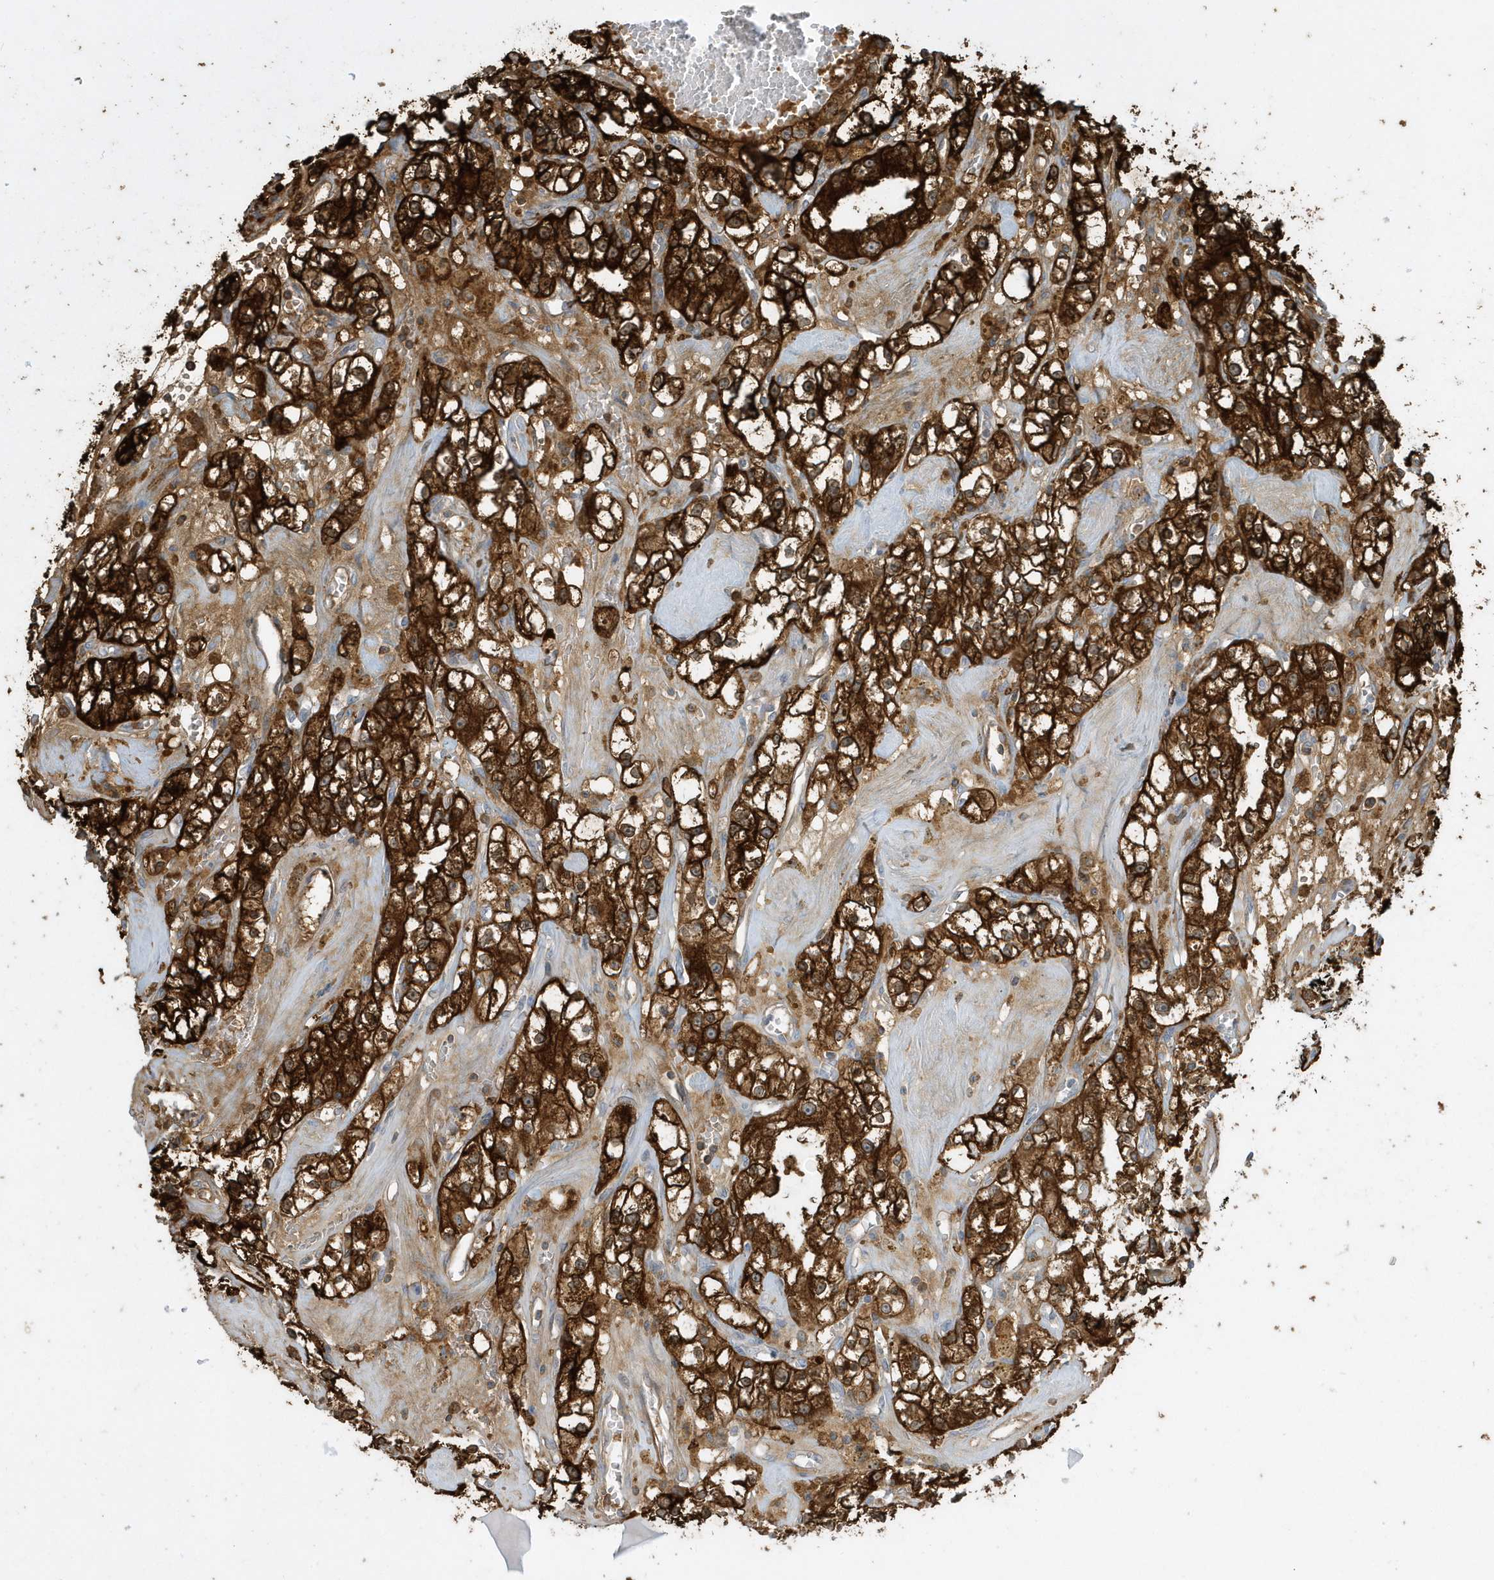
{"staining": {"intensity": "strong", "quantity": ">75%", "location": "cytoplasmic/membranous"}, "tissue": "renal cancer", "cell_type": "Tumor cells", "image_type": "cancer", "snomed": [{"axis": "morphology", "description": "Adenocarcinoma, NOS"}, {"axis": "topography", "description": "Kidney"}], "caption": "Tumor cells reveal strong cytoplasmic/membranous expression in about >75% of cells in adenocarcinoma (renal). (DAB (3,3'-diaminobenzidine) = brown stain, brightfield microscopy at high magnification).", "gene": "CLCN6", "patient": {"sex": "male", "age": 56}}